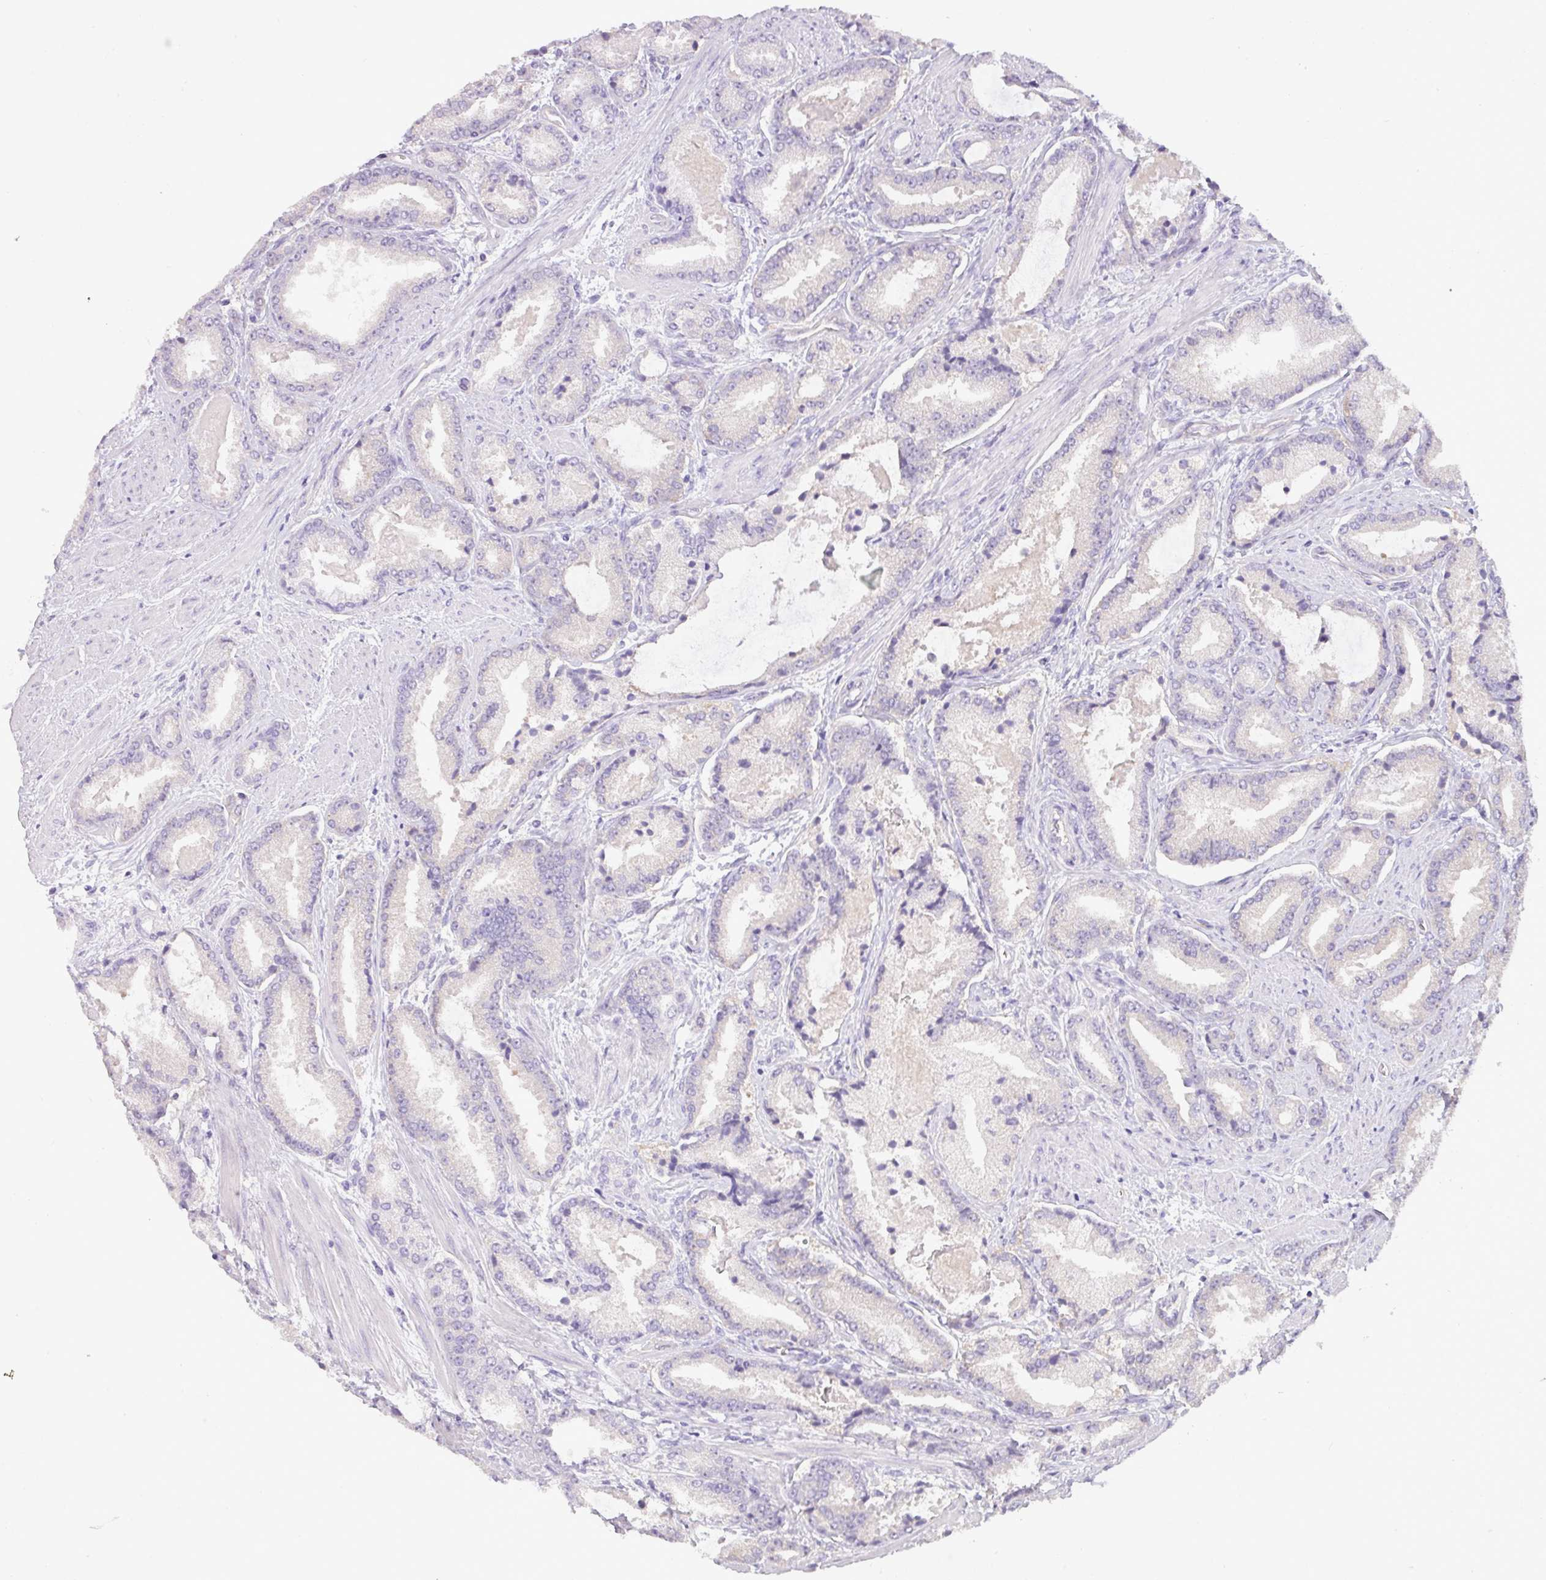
{"staining": {"intensity": "negative", "quantity": "none", "location": "none"}, "tissue": "prostate cancer", "cell_type": "Tumor cells", "image_type": "cancer", "snomed": [{"axis": "morphology", "description": "Adenocarcinoma, Low grade"}, {"axis": "topography", "description": "Prostate"}], "caption": "Adenocarcinoma (low-grade) (prostate) stained for a protein using immunohistochemistry (IHC) reveals no expression tumor cells.", "gene": "ENSG00000273748", "patient": {"sex": "male", "age": 62}}